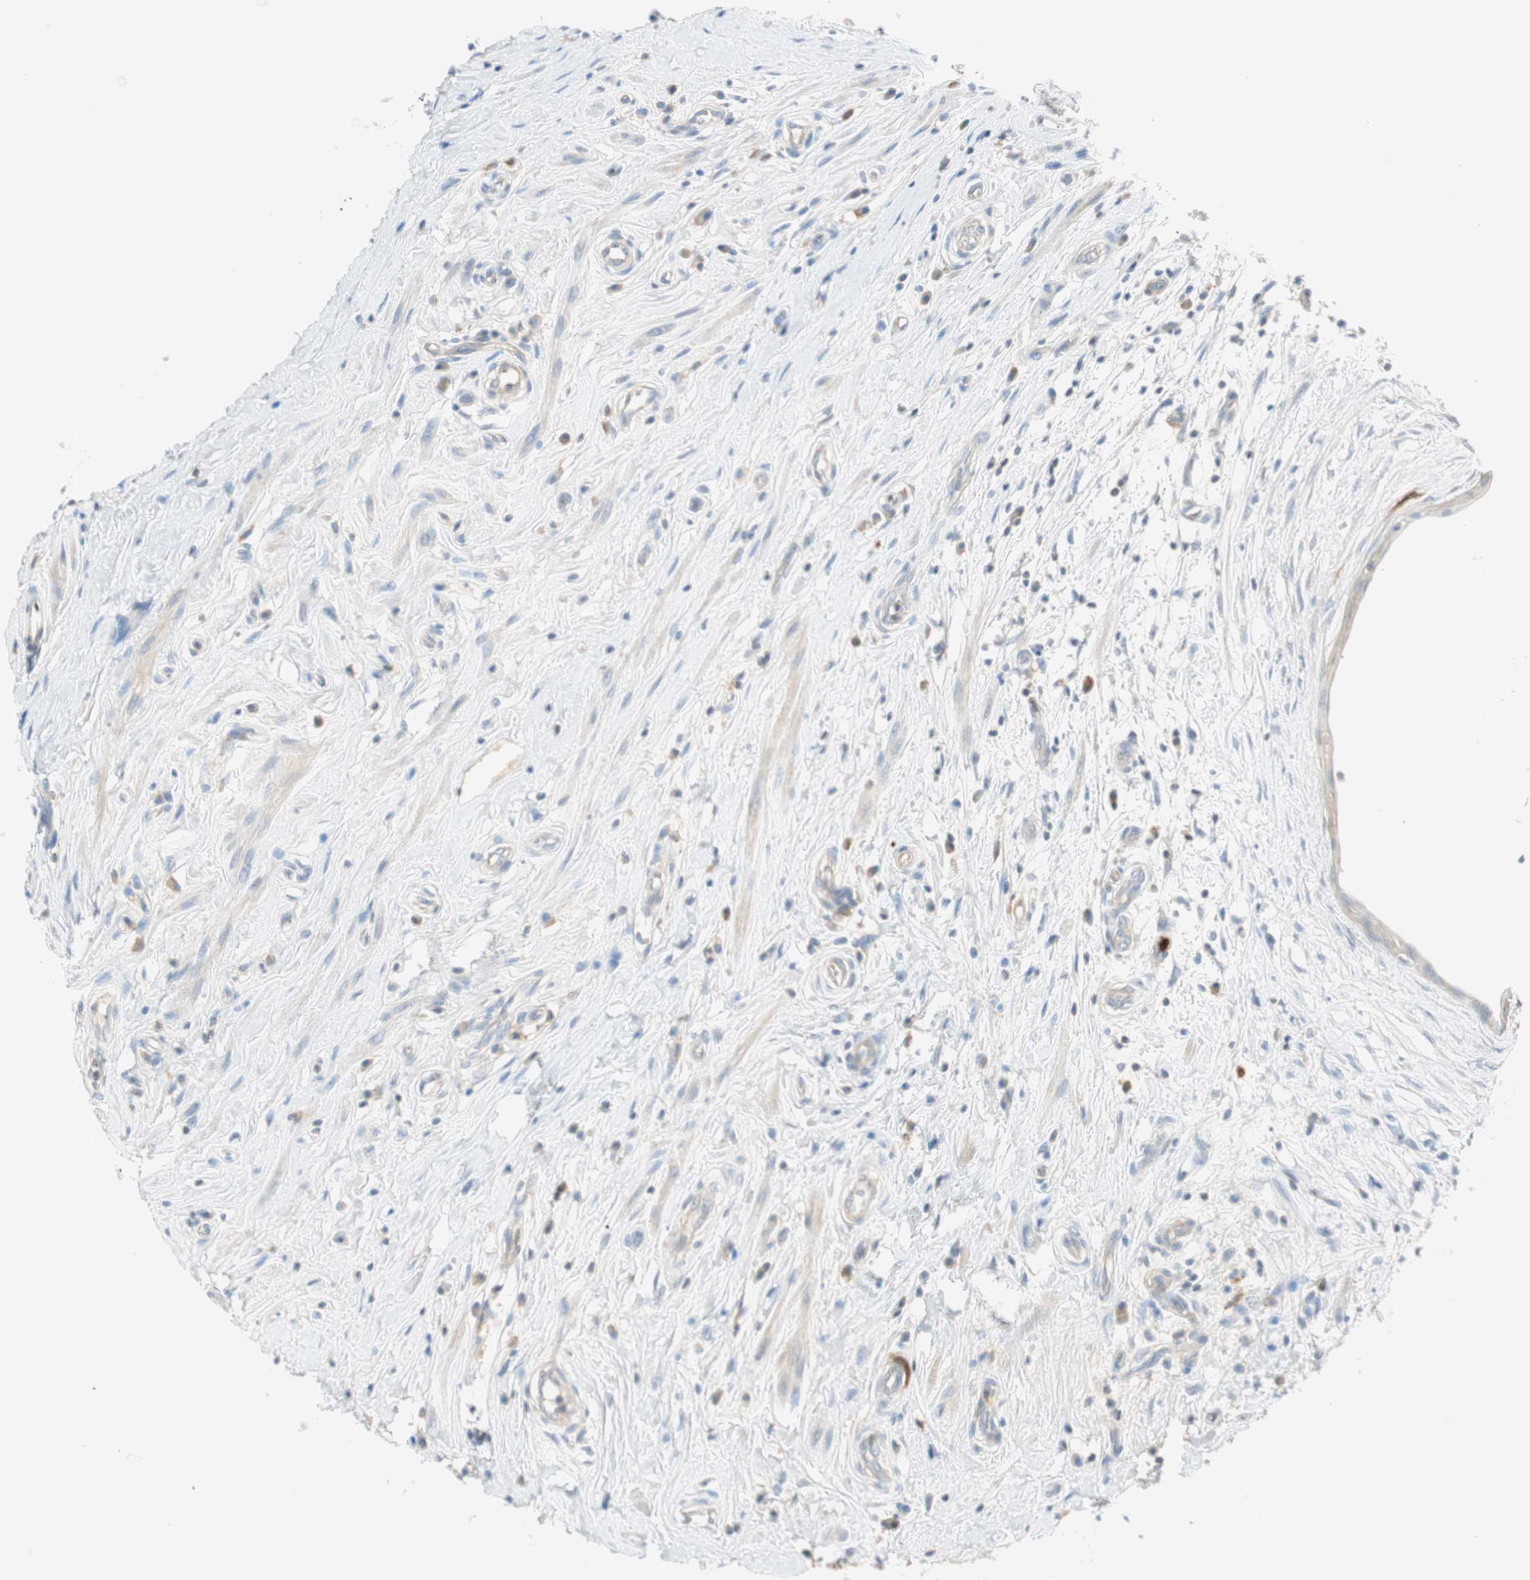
{"staining": {"intensity": "weak", "quantity": "<25%", "location": "cytoplasmic/membranous"}, "tissue": "epididymis", "cell_type": "Glandular cells", "image_type": "normal", "snomed": [{"axis": "morphology", "description": "Normal tissue, NOS"}, {"axis": "morphology", "description": "Inflammation, NOS"}, {"axis": "topography", "description": "Epididymis"}], "caption": "Human epididymis stained for a protein using IHC displays no positivity in glandular cells.", "gene": "PTTG1", "patient": {"sex": "male", "age": 84}}